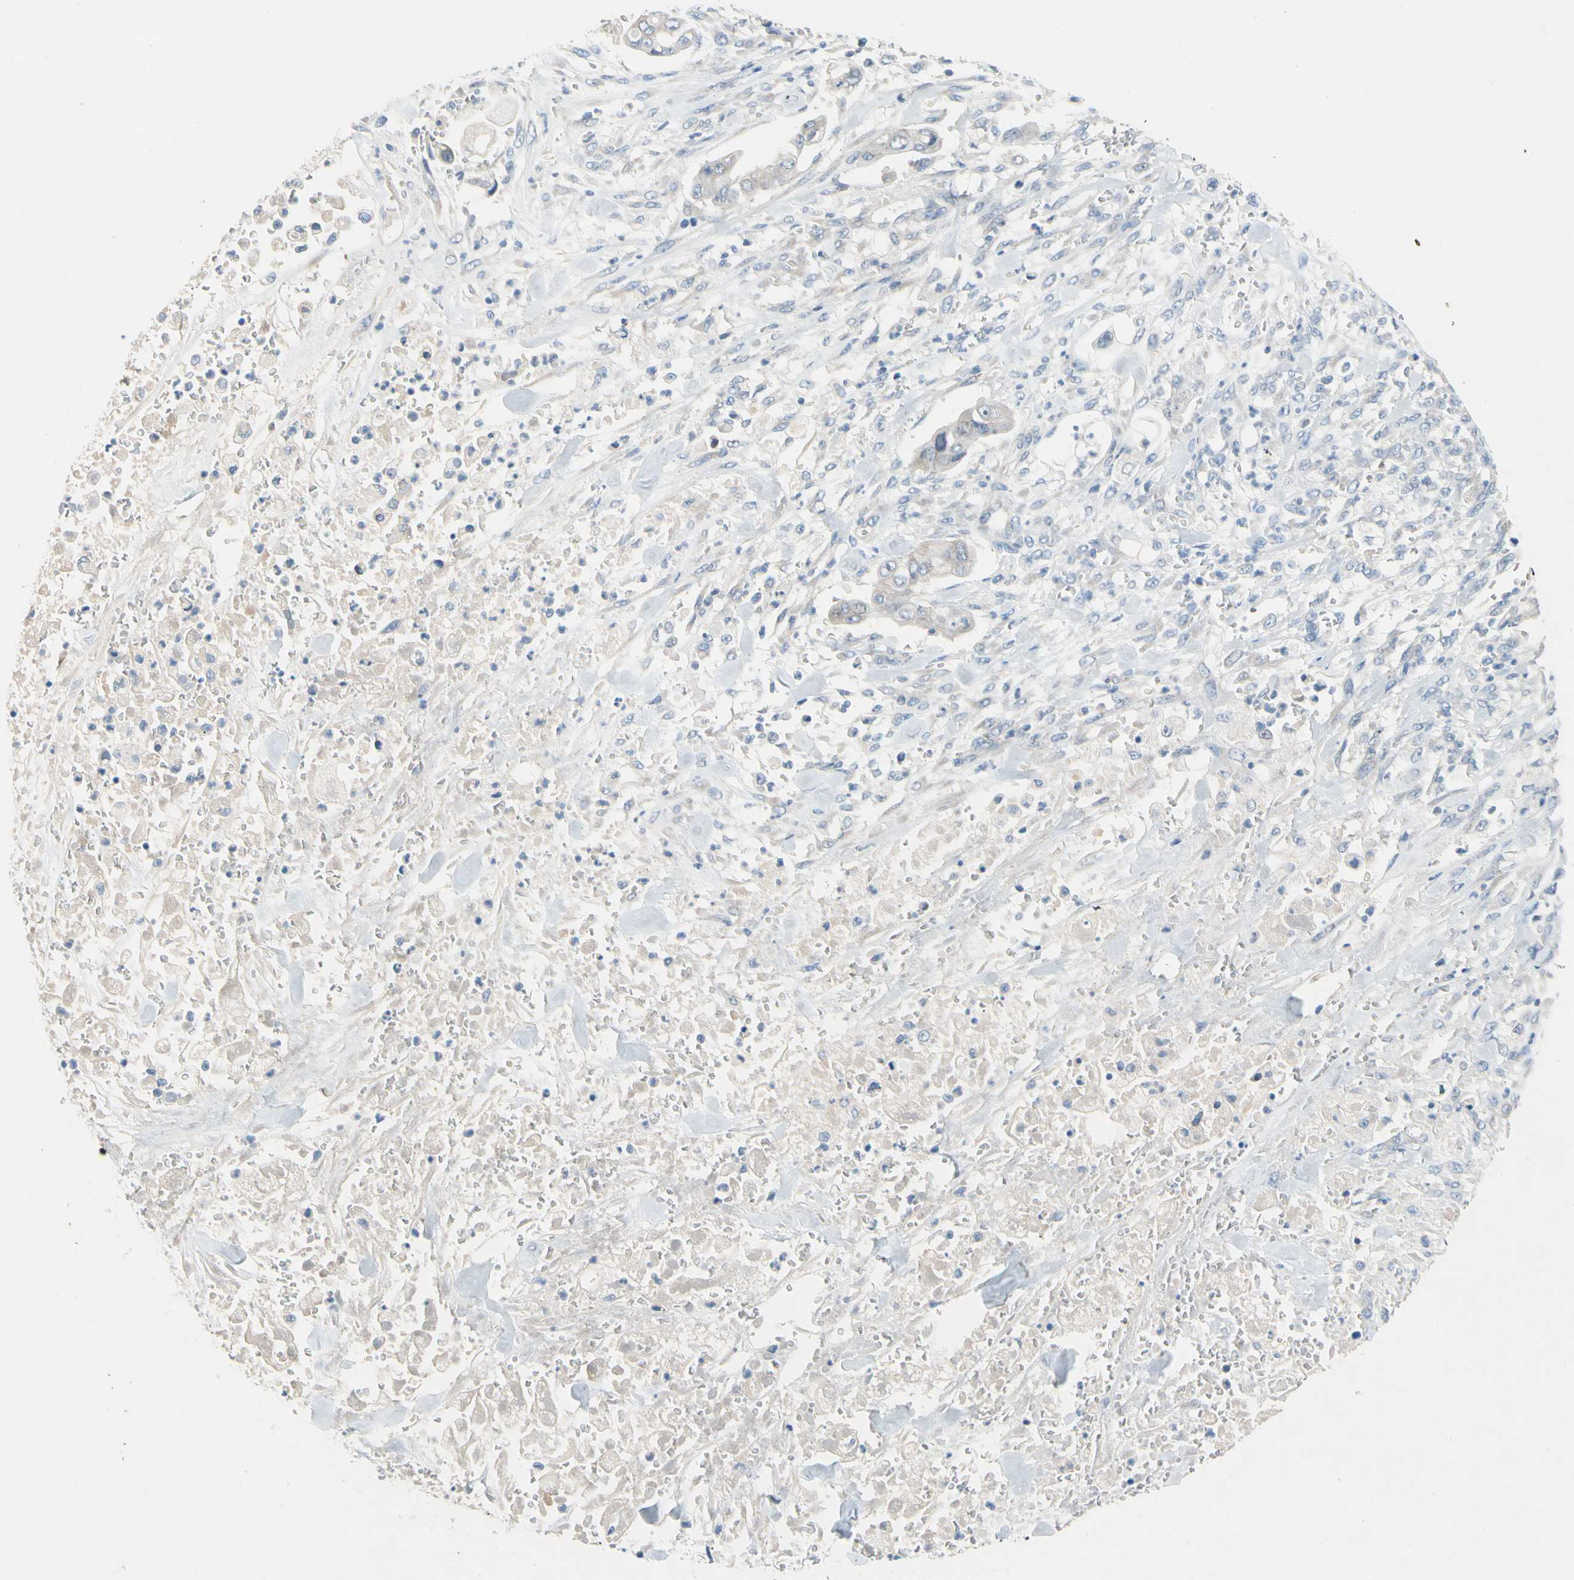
{"staining": {"intensity": "negative", "quantity": "none", "location": "none"}, "tissue": "stomach cancer", "cell_type": "Tumor cells", "image_type": "cancer", "snomed": [{"axis": "morphology", "description": "Adenocarcinoma, NOS"}, {"axis": "topography", "description": "Stomach"}], "caption": "A histopathology image of stomach adenocarcinoma stained for a protein demonstrates no brown staining in tumor cells.", "gene": "CNDP1", "patient": {"sex": "male", "age": 62}}